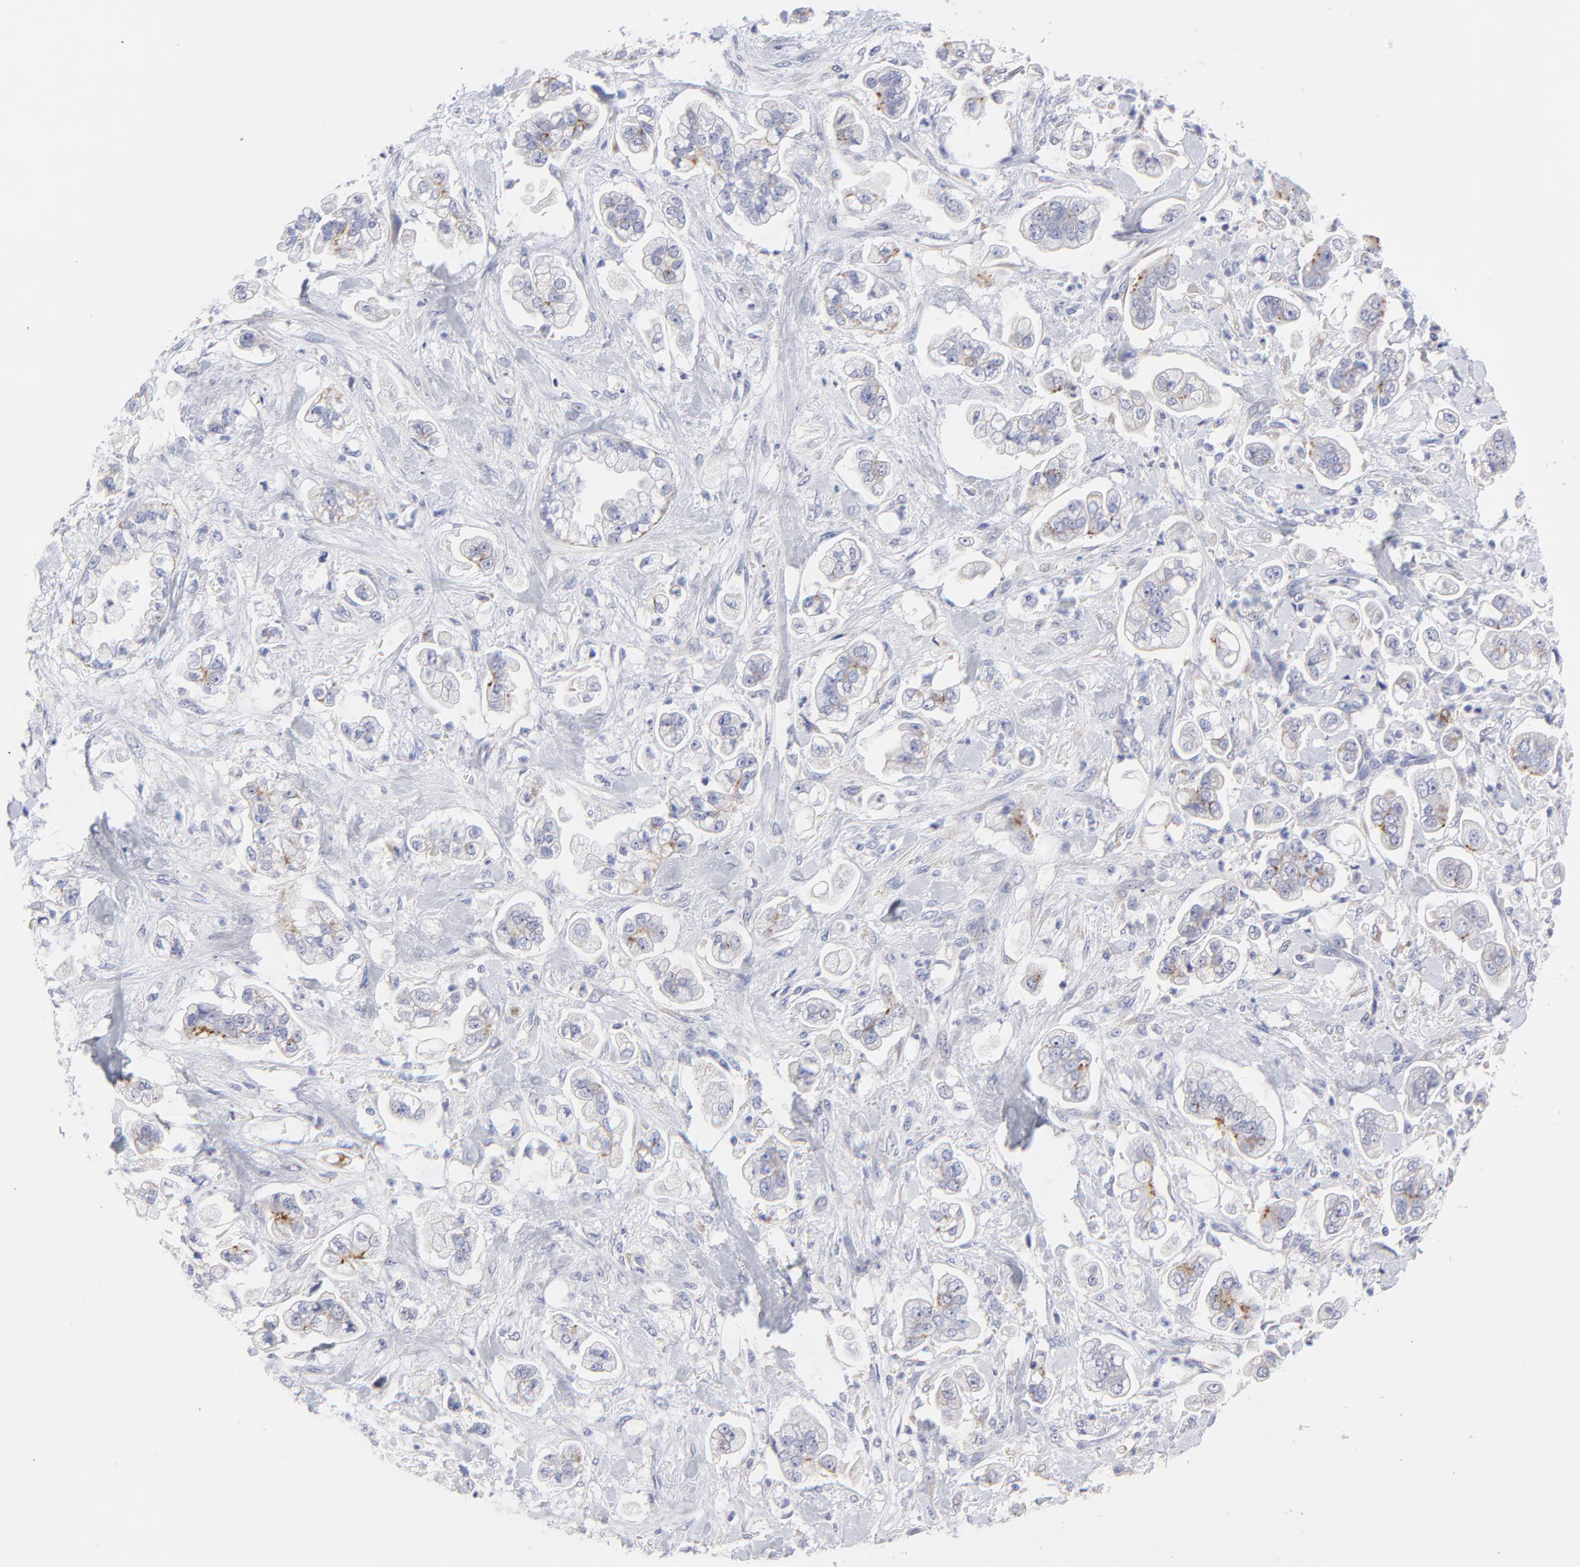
{"staining": {"intensity": "weak", "quantity": "25%-75%", "location": "cytoplasmic/membranous"}, "tissue": "stomach cancer", "cell_type": "Tumor cells", "image_type": "cancer", "snomed": [{"axis": "morphology", "description": "Adenocarcinoma, NOS"}, {"axis": "topography", "description": "Stomach"}], "caption": "Tumor cells display weak cytoplasmic/membranous staining in about 25%-75% of cells in stomach adenocarcinoma.", "gene": "DUSP9", "patient": {"sex": "male", "age": 62}}